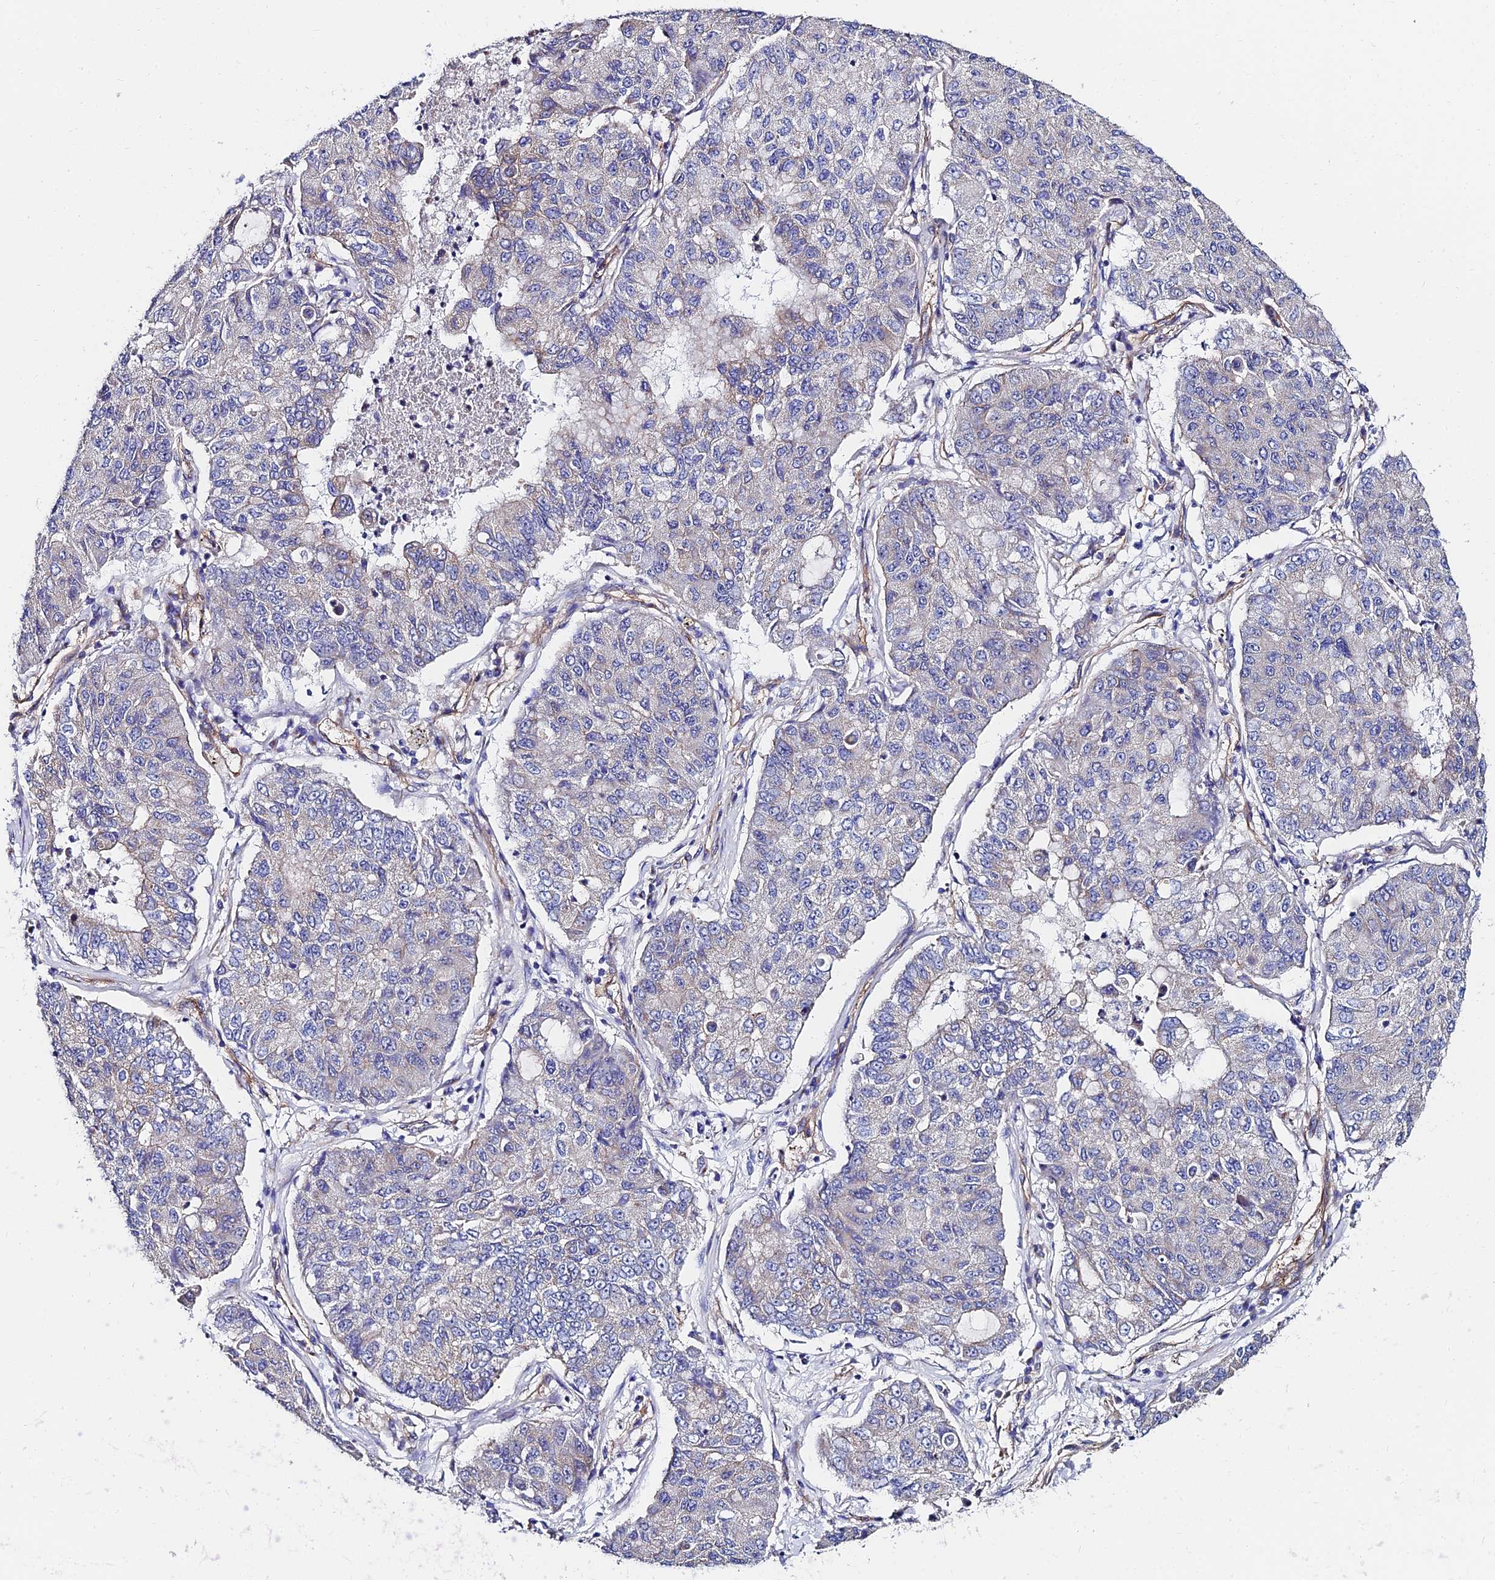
{"staining": {"intensity": "negative", "quantity": "none", "location": "none"}, "tissue": "lung cancer", "cell_type": "Tumor cells", "image_type": "cancer", "snomed": [{"axis": "morphology", "description": "Squamous cell carcinoma, NOS"}, {"axis": "topography", "description": "Lung"}], "caption": "DAB immunohistochemical staining of lung cancer reveals no significant positivity in tumor cells.", "gene": "ADGRF3", "patient": {"sex": "male", "age": 74}}